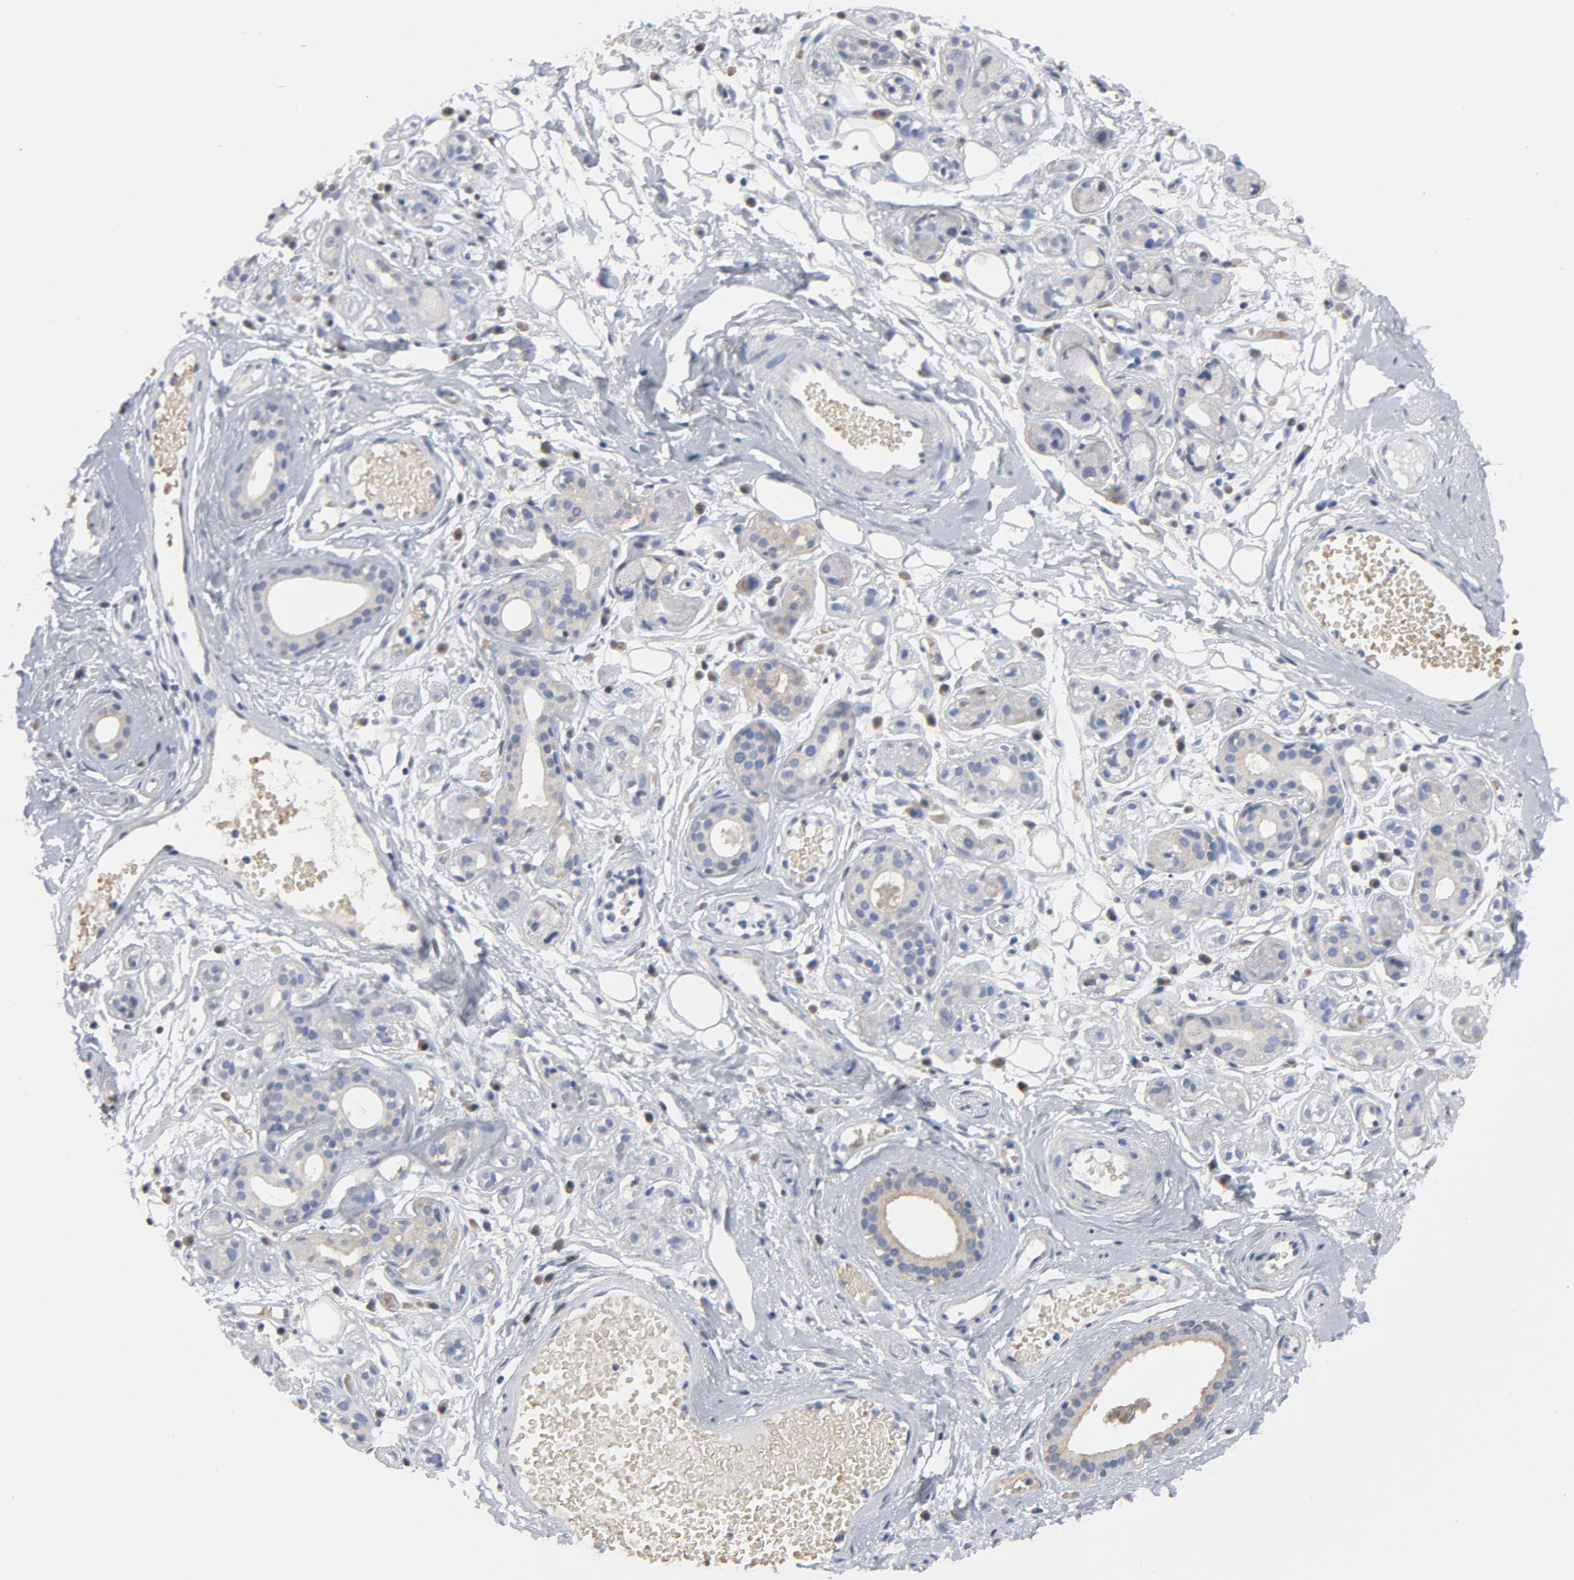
{"staining": {"intensity": "weak", "quantity": ">75%", "location": "cytoplasmic/membranous"}, "tissue": "salivary gland", "cell_type": "Glandular cells", "image_type": "normal", "snomed": [{"axis": "morphology", "description": "Normal tissue, NOS"}, {"axis": "topography", "description": "Salivary gland"}], "caption": "Protein expression analysis of normal human salivary gland reveals weak cytoplasmic/membranous staining in approximately >75% of glandular cells. Using DAB (brown) and hematoxylin (blue) stains, captured at high magnification using brightfield microscopy.", "gene": "PRDX1", "patient": {"sex": "male", "age": 54}}